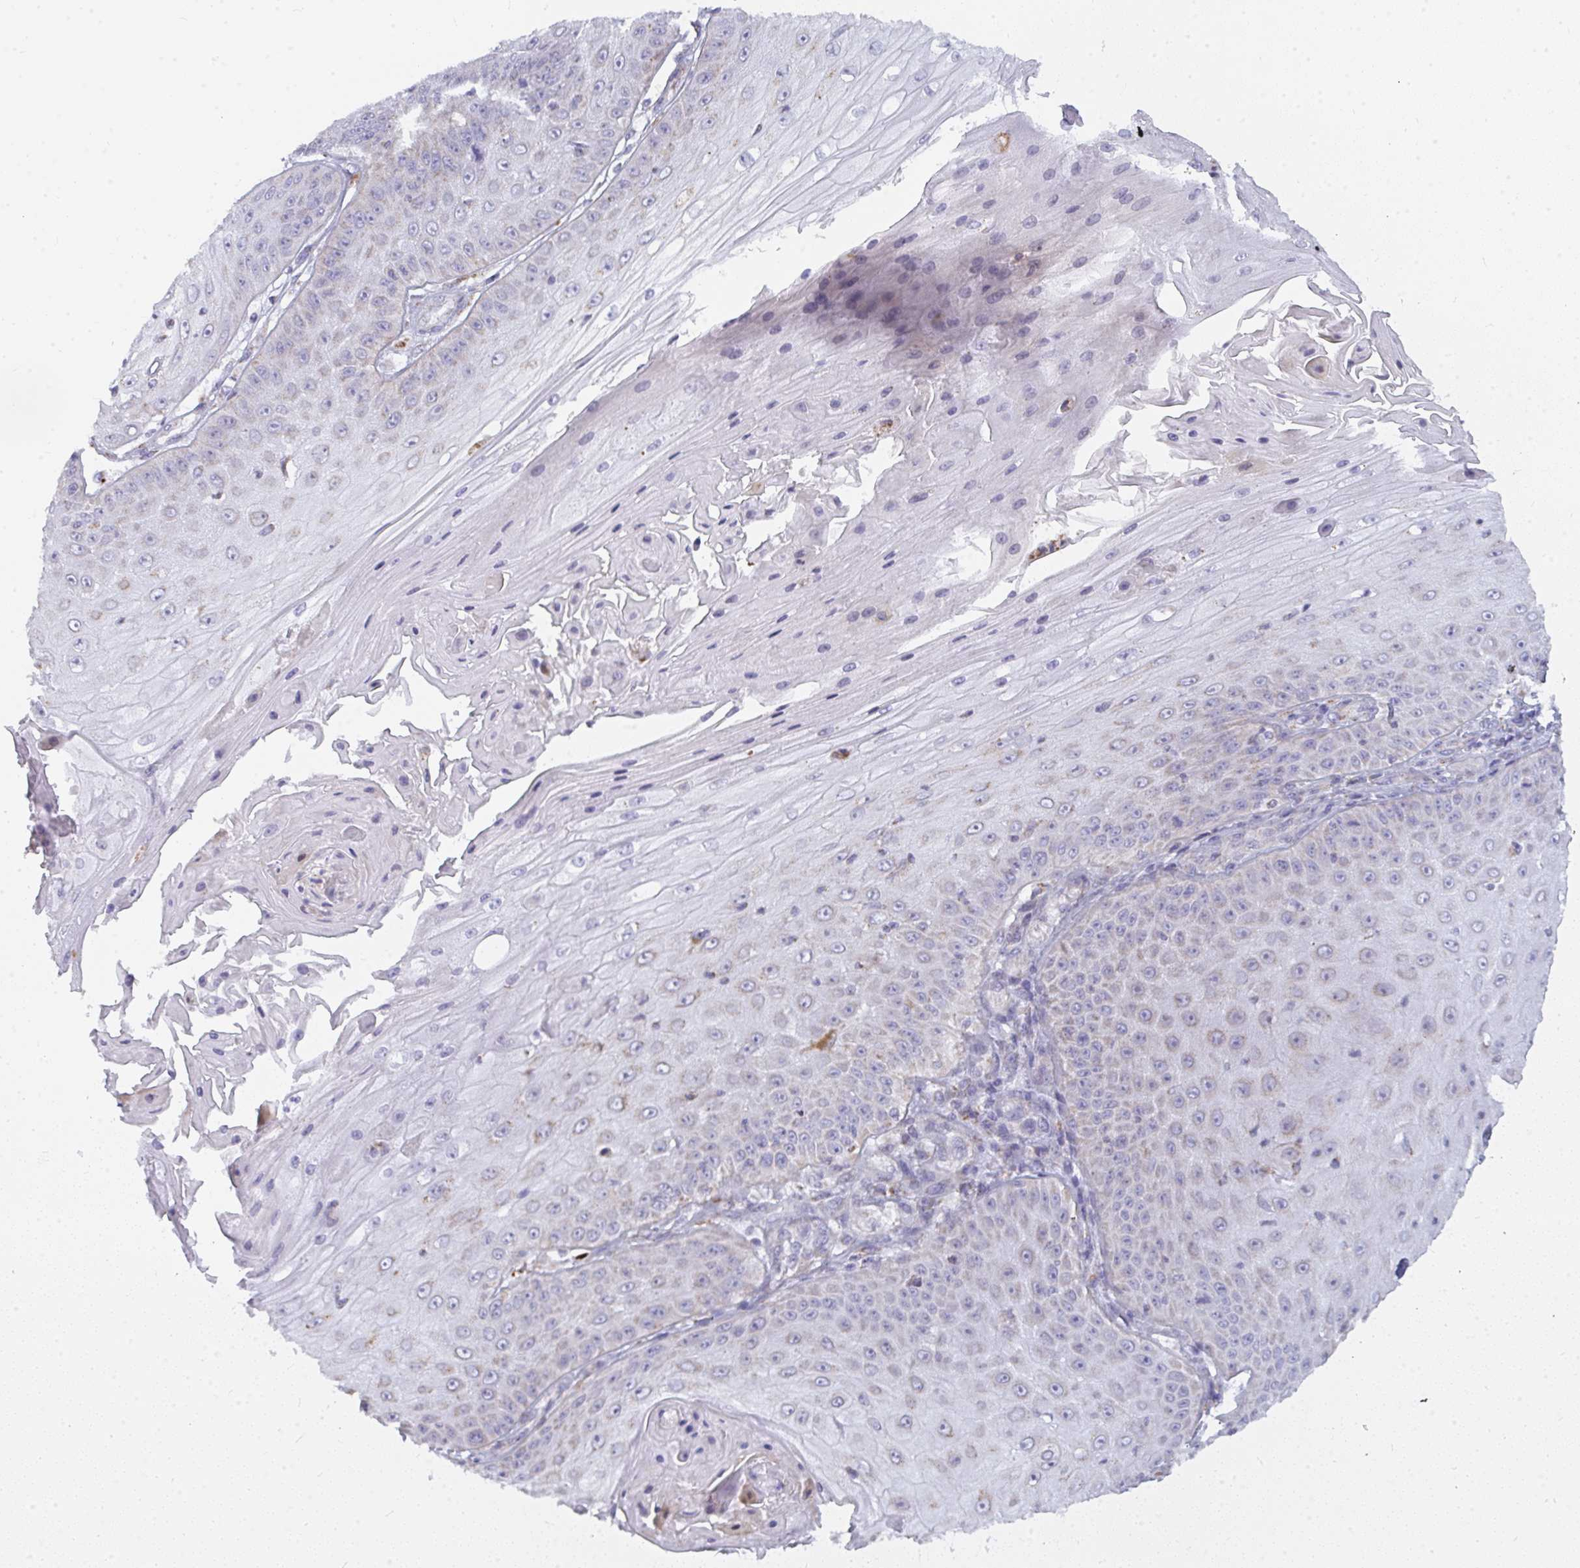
{"staining": {"intensity": "negative", "quantity": "none", "location": "none"}, "tissue": "skin cancer", "cell_type": "Tumor cells", "image_type": "cancer", "snomed": [{"axis": "morphology", "description": "Squamous cell carcinoma, NOS"}, {"axis": "topography", "description": "Skin"}], "caption": "An immunohistochemistry (IHC) micrograph of skin squamous cell carcinoma is shown. There is no staining in tumor cells of skin squamous cell carcinoma. (DAB IHC with hematoxylin counter stain).", "gene": "ATG9A", "patient": {"sex": "male", "age": 70}}